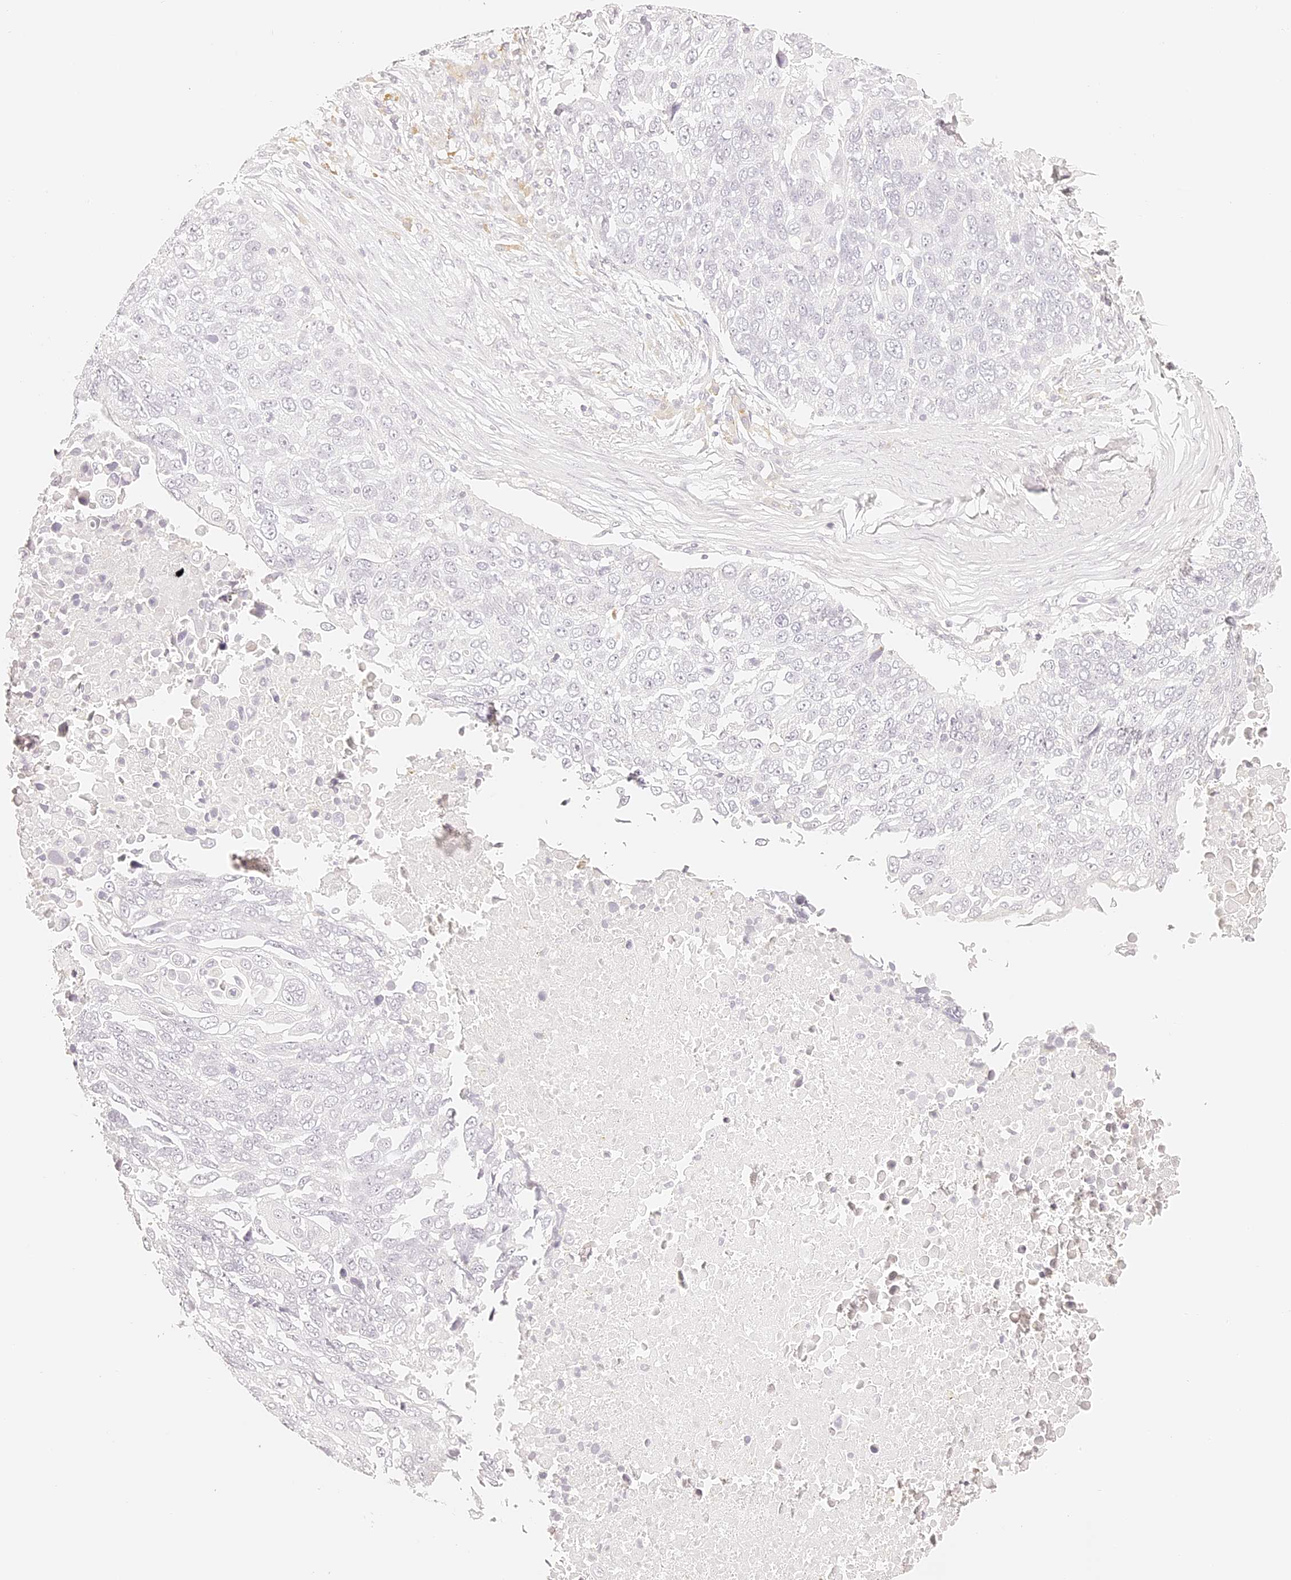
{"staining": {"intensity": "negative", "quantity": "none", "location": "none"}, "tissue": "lung cancer", "cell_type": "Tumor cells", "image_type": "cancer", "snomed": [{"axis": "morphology", "description": "Squamous cell carcinoma, NOS"}, {"axis": "topography", "description": "Lung"}], "caption": "High magnification brightfield microscopy of lung squamous cell carcinoma stained with DAB (brown) and counterstained with hematoxylin (blue): tumor cells show no significant positivity.", "gene": "TRIM45", "patient": {"sex": "male", "age": 66}}